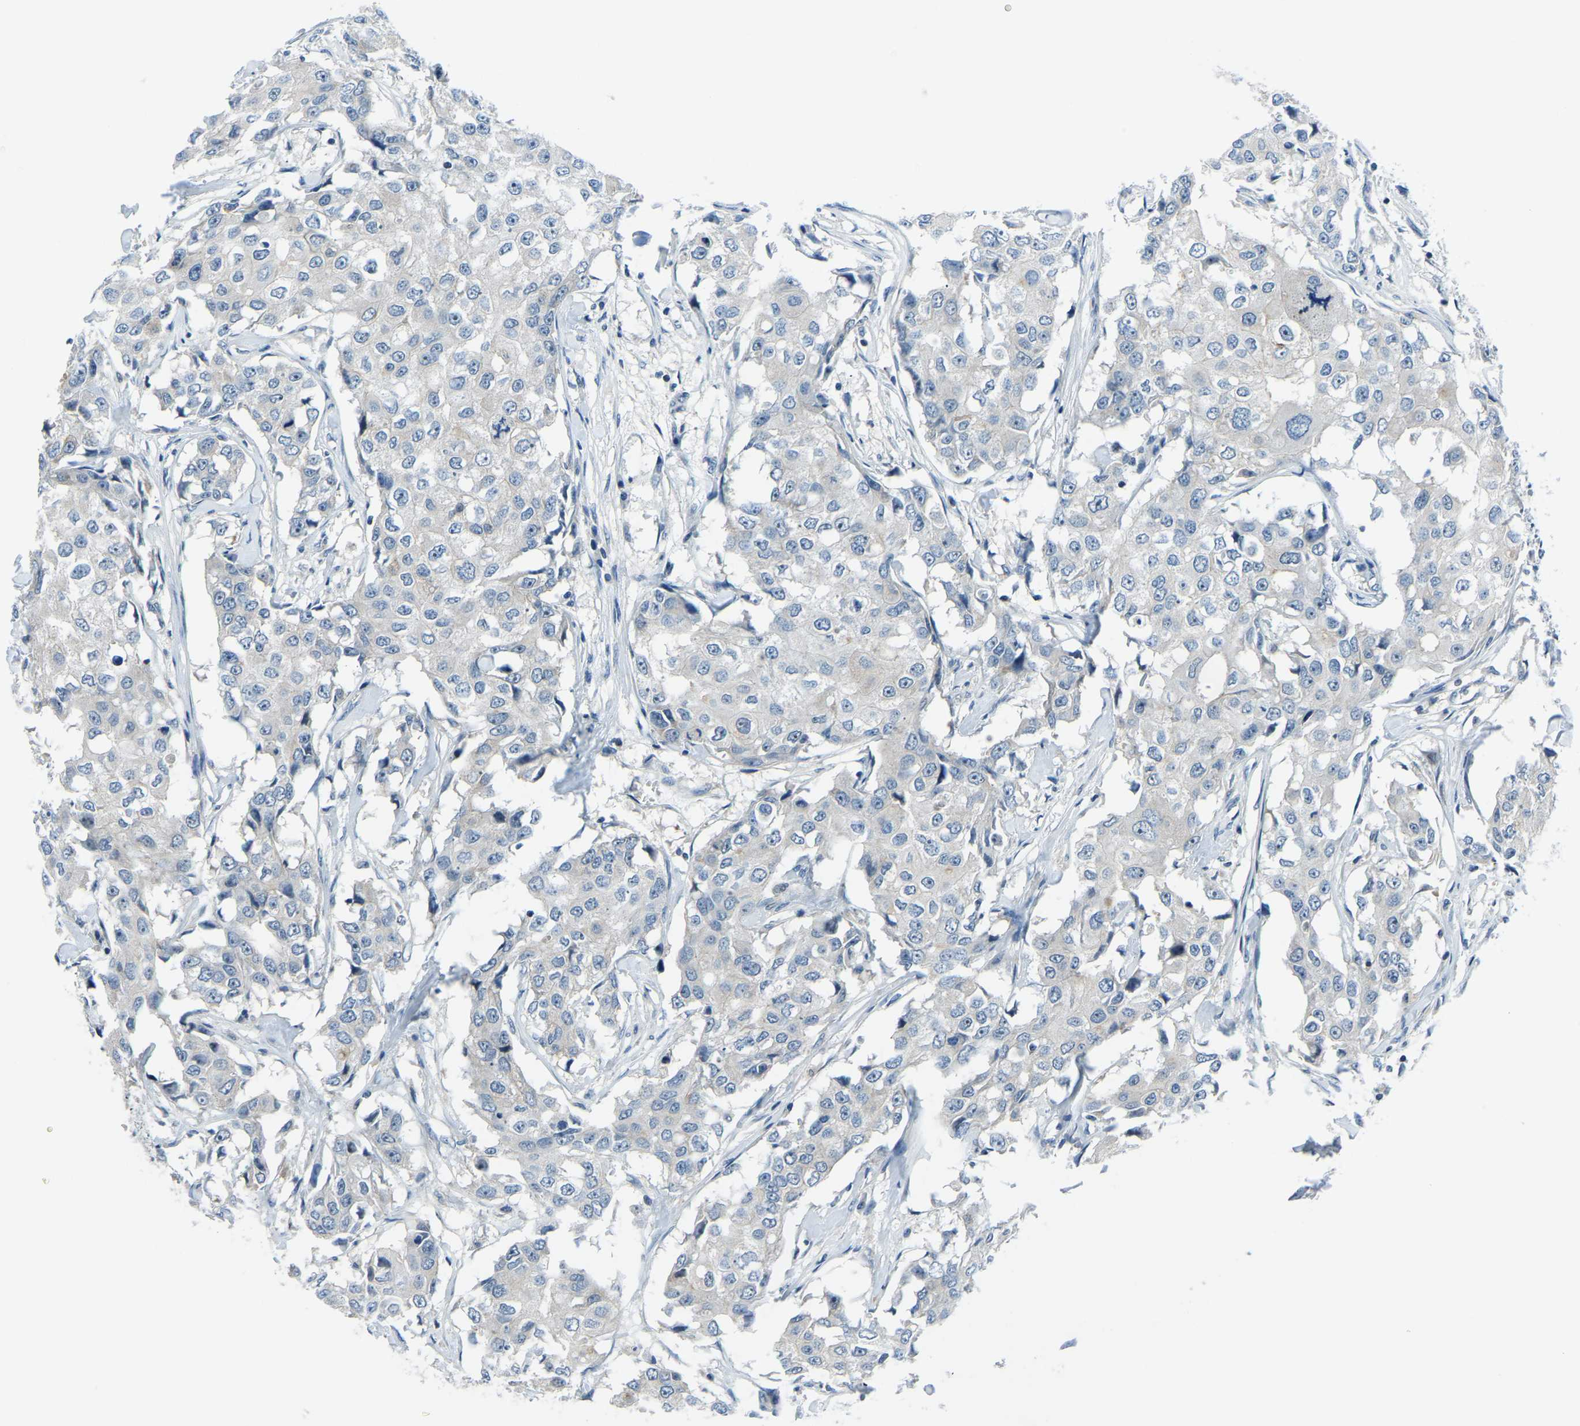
{"staining": {"intensity": "negative", "quantity": "none", "location": "none"}, "tissue": "breast cancer", "cell_type": "Tumor cells", "image_type": "cancer", "snomed": [{"axis": "morphology", "description": "Duct carcinoma"}, {"axis": "topography", "description": "Breast"}], "caption": "Immunohistochemistry (IHC) of breast cancer (invasive ductal carcinoma) demonstrates no staining in tumor cells.", "gene": "RRP1", "patient": {"sex": "female", "age": 27}}